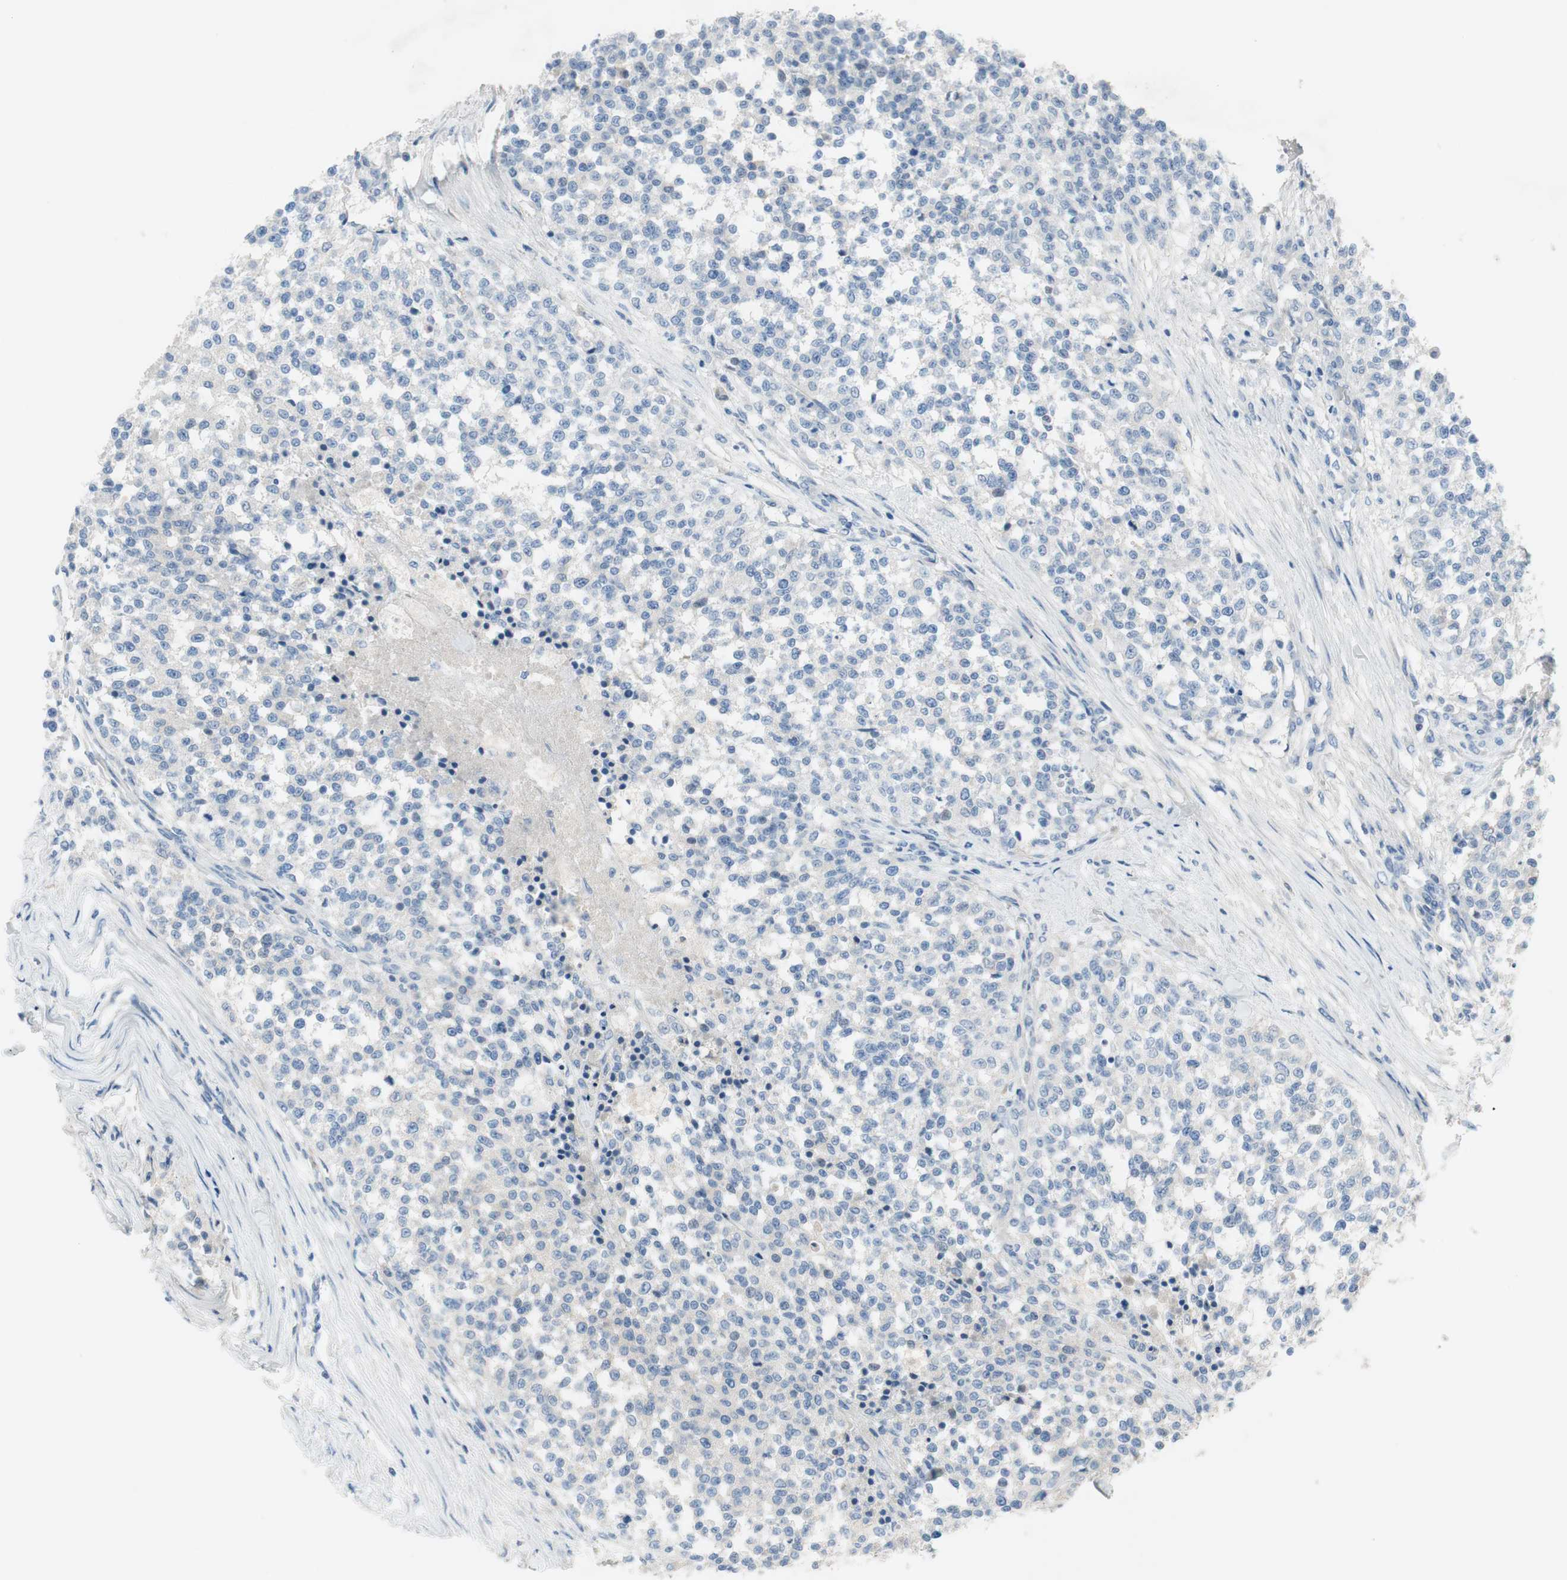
{"staining": {"intensity": "negative", "quantity": "none", "location": "none"}, "tissue": "testis cancer", "cell_type": "Tumor cells", "image_type": "cancer", "snomed": [{"axis": "morphology", "description": "Seminoma, NOS"}, {"axis": "topography", "description": "Testis"}], "caption": "DAB immunohistochemical staining of seminoma (testis) exhibits no significant staining in tumor cells. (DAB (3,3'-diaminobenzidine) immunohistochemistry (IHC) visualized using brightfield microscopy, high magnification).", "gene": "FDFT1", "patient": {"sex": "male", "age": 59}}